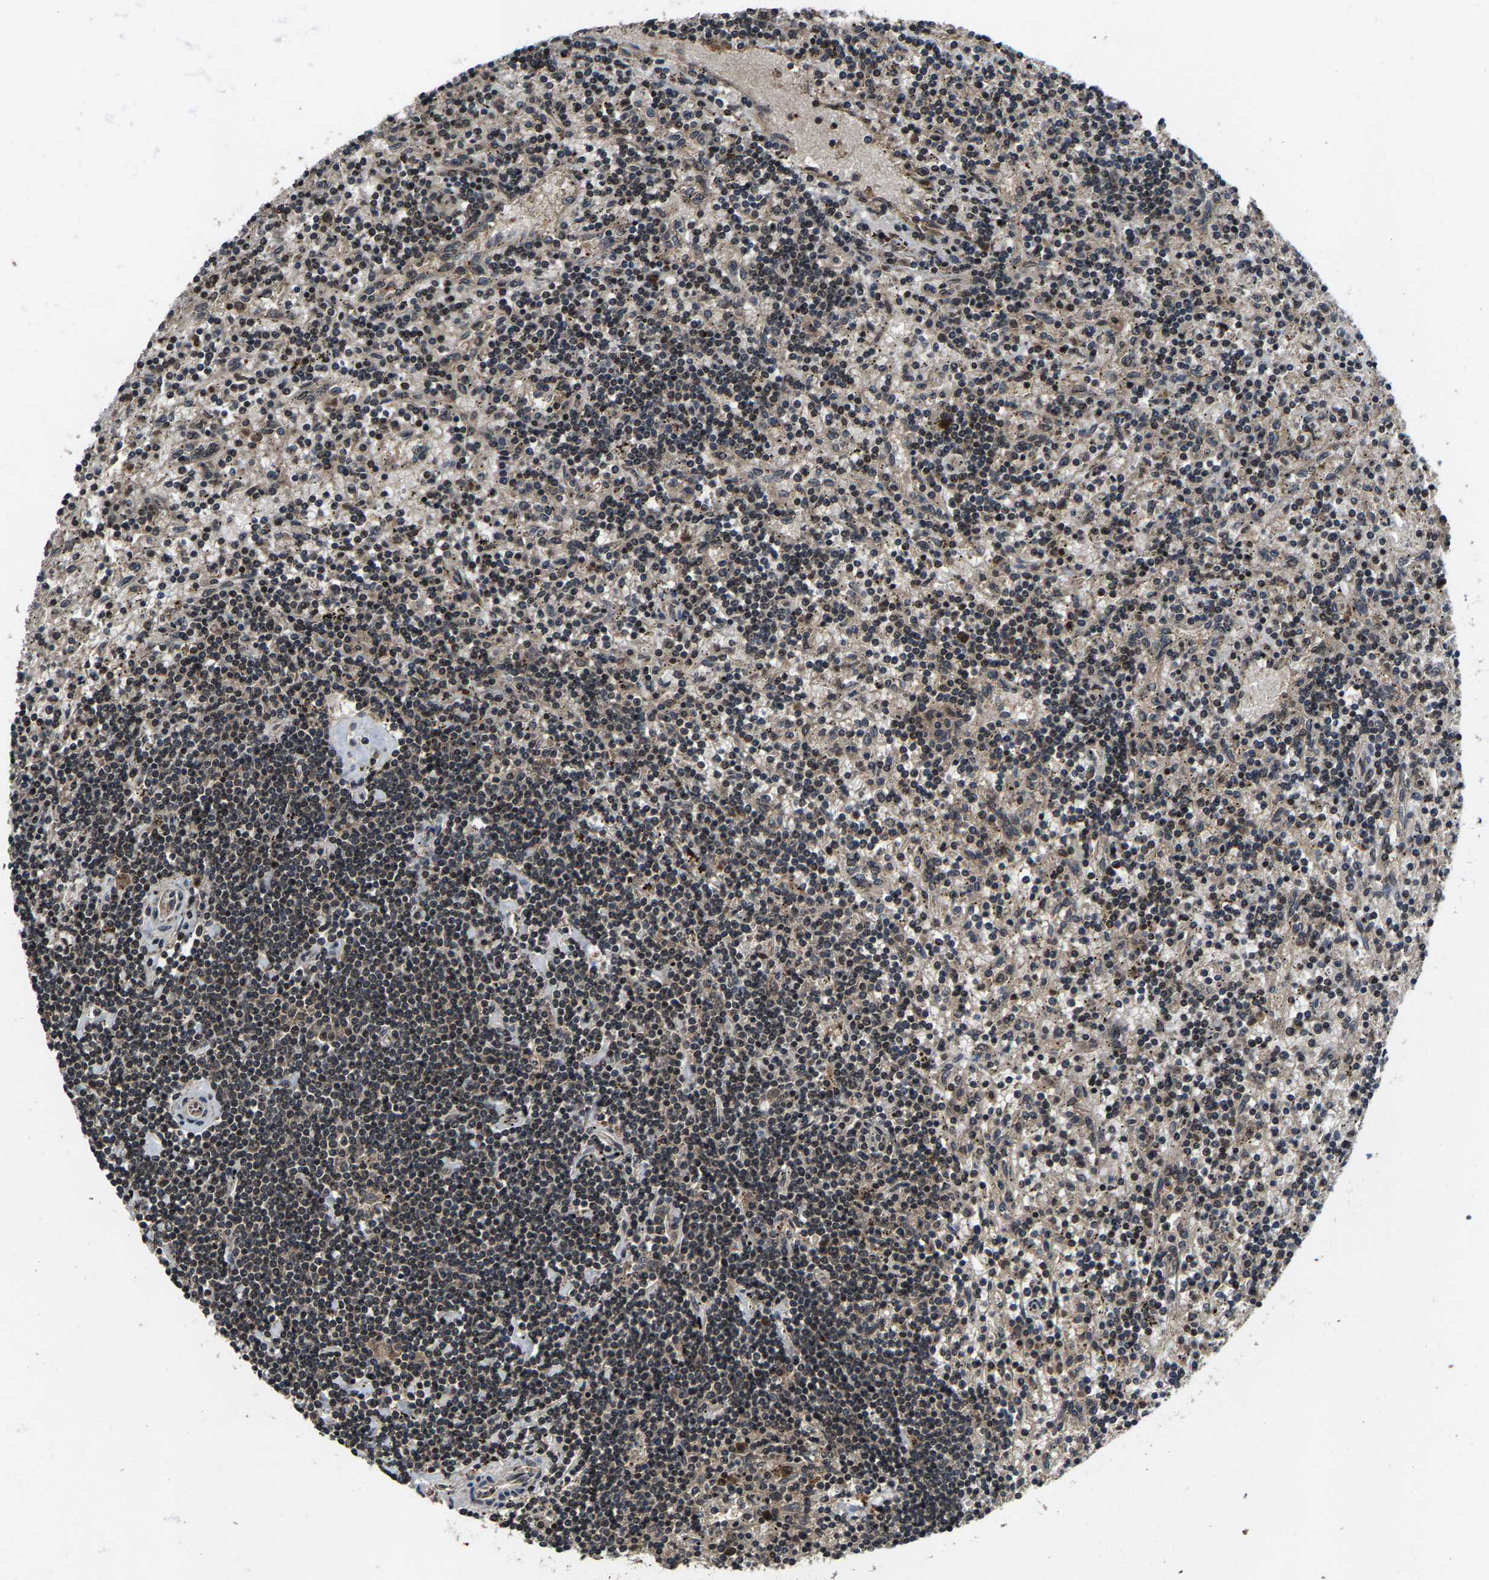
{"staining": {"intensity": "weak", "quantity": "<25%", "location": "nuclear"}, "tissue": "lymphoma", "cell_type": "Tumor cells", "image_type": "cancer", "snomed": [{"axis": "morphology", "description": "Malignant lymphoma, non-Hodgkin's type, Low grade"}, {"axis": "topography", "description": "Spleen"}], "caption": "The histopathology image reveals no staining of tumor cells in lymphoma.", "gene": "HUWE1", "patient": {"sex": "male", "age": 76}}